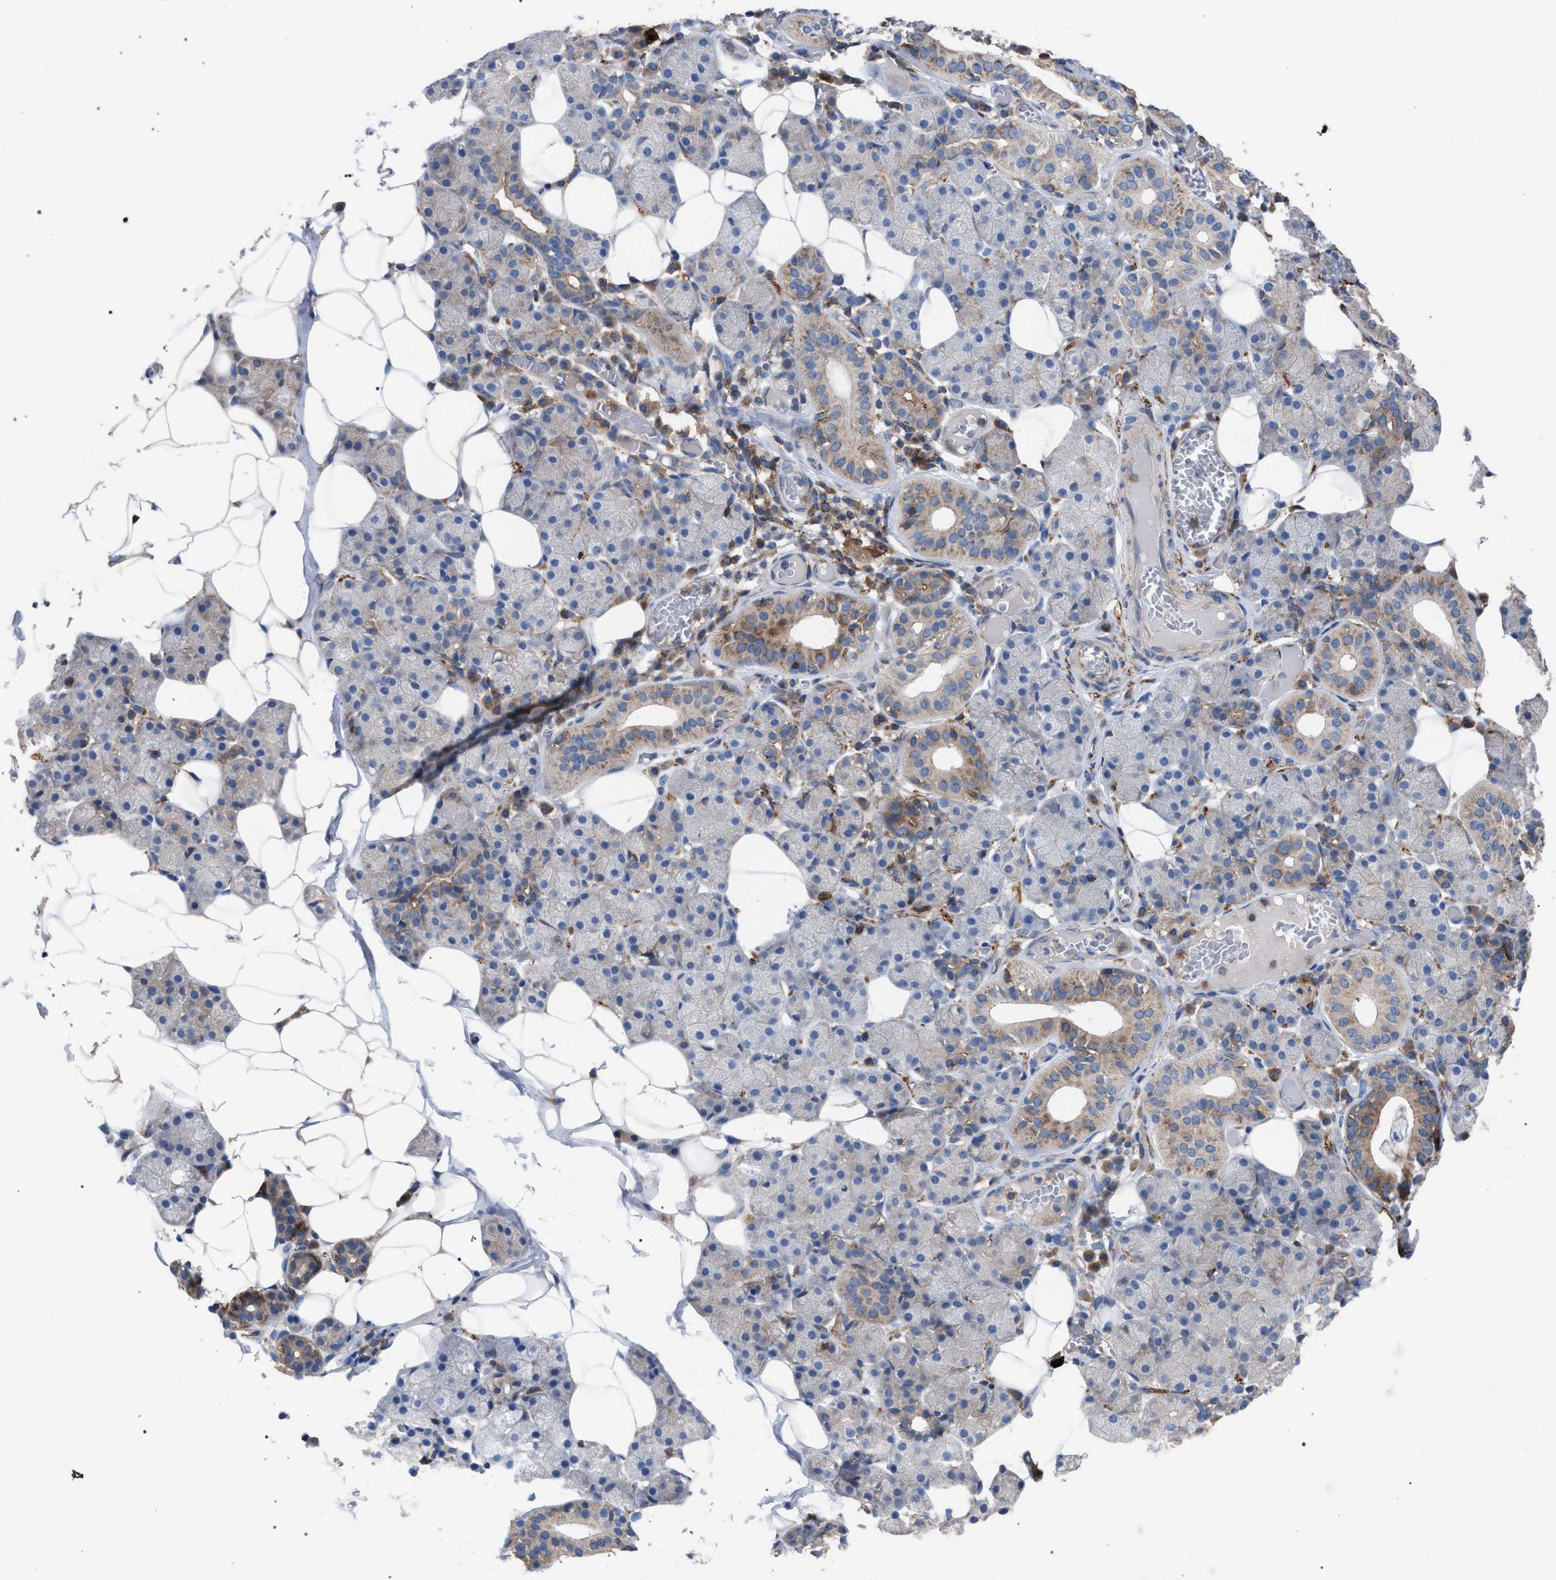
{"staining": {"intensity": "moderate", "quantity": "<25%", "location": "cytoplasmic/membranous"}, "tissue": "salivary gland", "cell_type": "Glandular cells", "image_type": "normal", "snomed": [{"axis": "morphology", "description": "Normal tissue, NOS"}, {"axis": "topography", "description": "Salivary gland"}], "caption": "Unremarkable salivary gland was stained to show a protein in brown. There is low levels of moderate cytoplasmic/membranous positivity in approximately <25% of glandular cells. (IHC, brightfield microscopy, high magnification).", "gene": "CDR2L", "patient": {"sex": "female", "age": 33}}